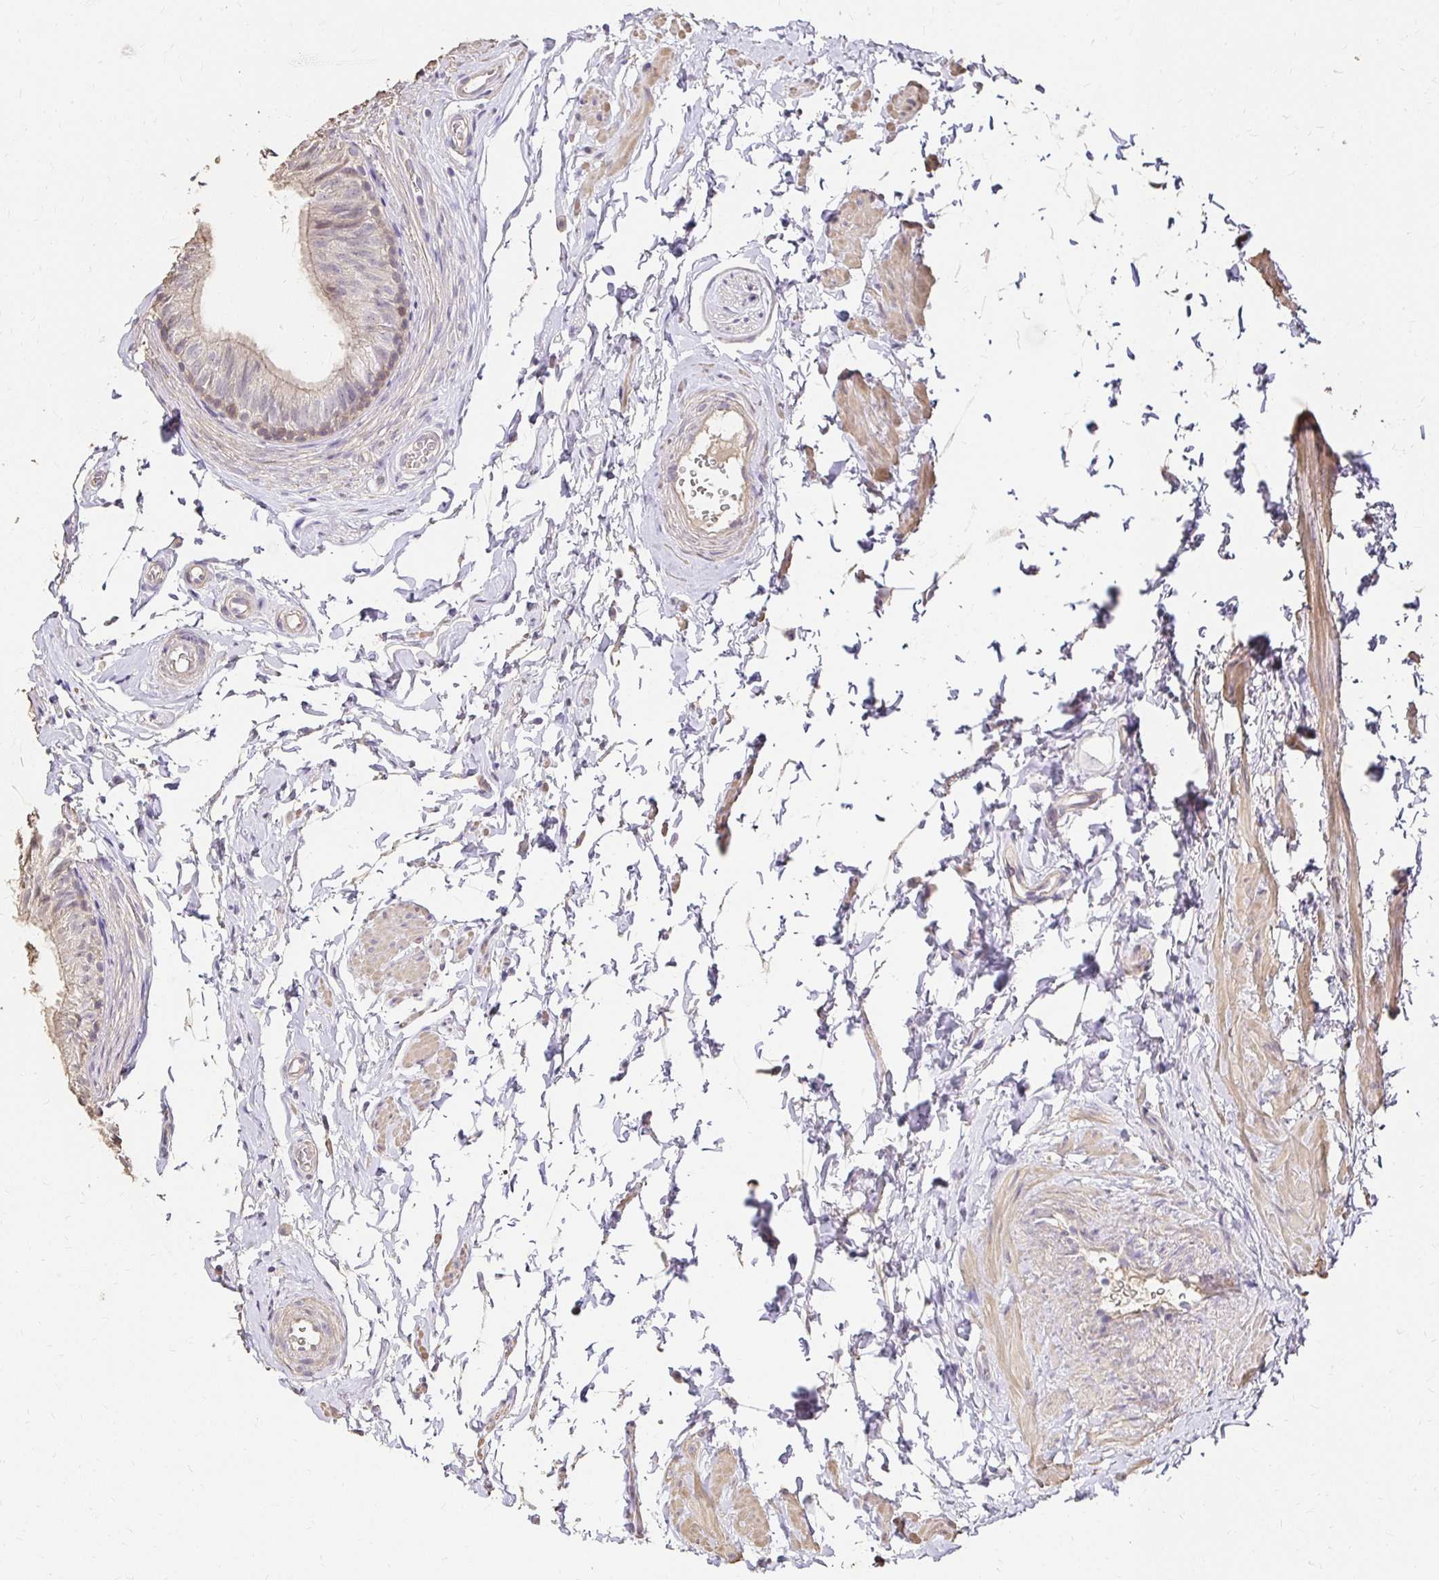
{"staining": {"intensity": "moderate", "quantity": "<25%", "location": "cytoplasmic/membranous"}, "tissue": "epididymis", "cell_type": "Glandular cells", "image_type": "normal", "snomed": [{"axis": "morphology", "description": "Normal tissue, NOS"}, {"axis": "topography", "description": "Epididymis, spermatic cord, NOS"}, {"axis": "topography", "description": "Epididymis"}, {"axis": "topography", "description": "Peripheral nerve tissue"}], "caption": "This micrograph reveals immunohistochemistry (IHC) staining of normal epididymis, with low moderate cytoplasmic/membranous positivity in about <25% of glandular cells.", "gene": "UGT1A6", "patient": {"sex": "male", "age": 29}}